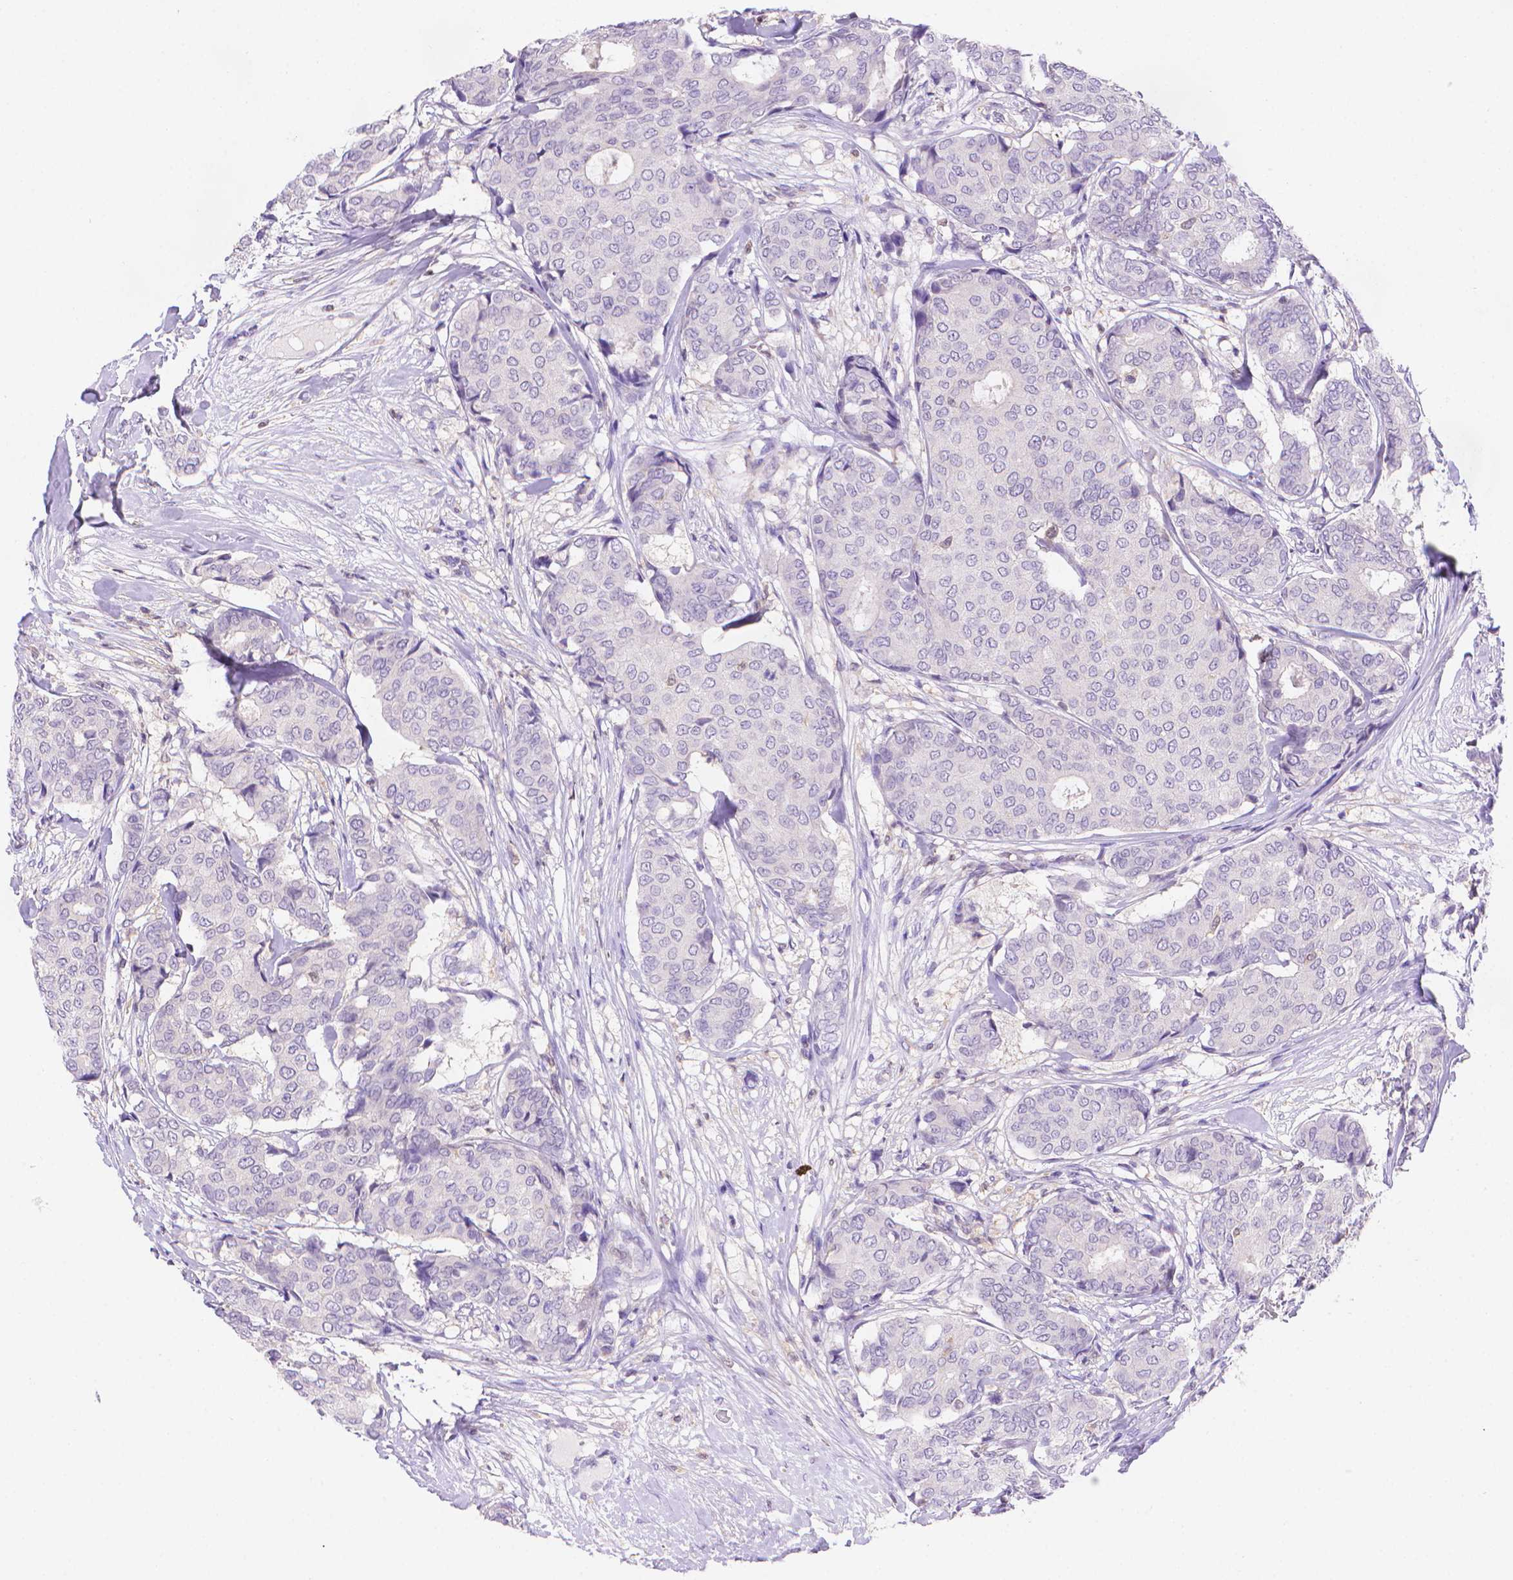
{"staining": {"intensity": "negative", "quantity": "none", "location": "none"}, "tissue": "breast cancer", "cell_type": "Tumor cells", "image_type": "cancer", "snomed": [{"axis": "morphology", "description": "Duct carcinoma"}, {"axis": "topography", "description": "Breast"}], "caption": "This is a micrograph of IHC staining of breast cancer (invasive ductal carcinoma), which shows no expression in tumor cells.", "gene": "FGD2", "patient": {"sex": "female", "age": 75}}